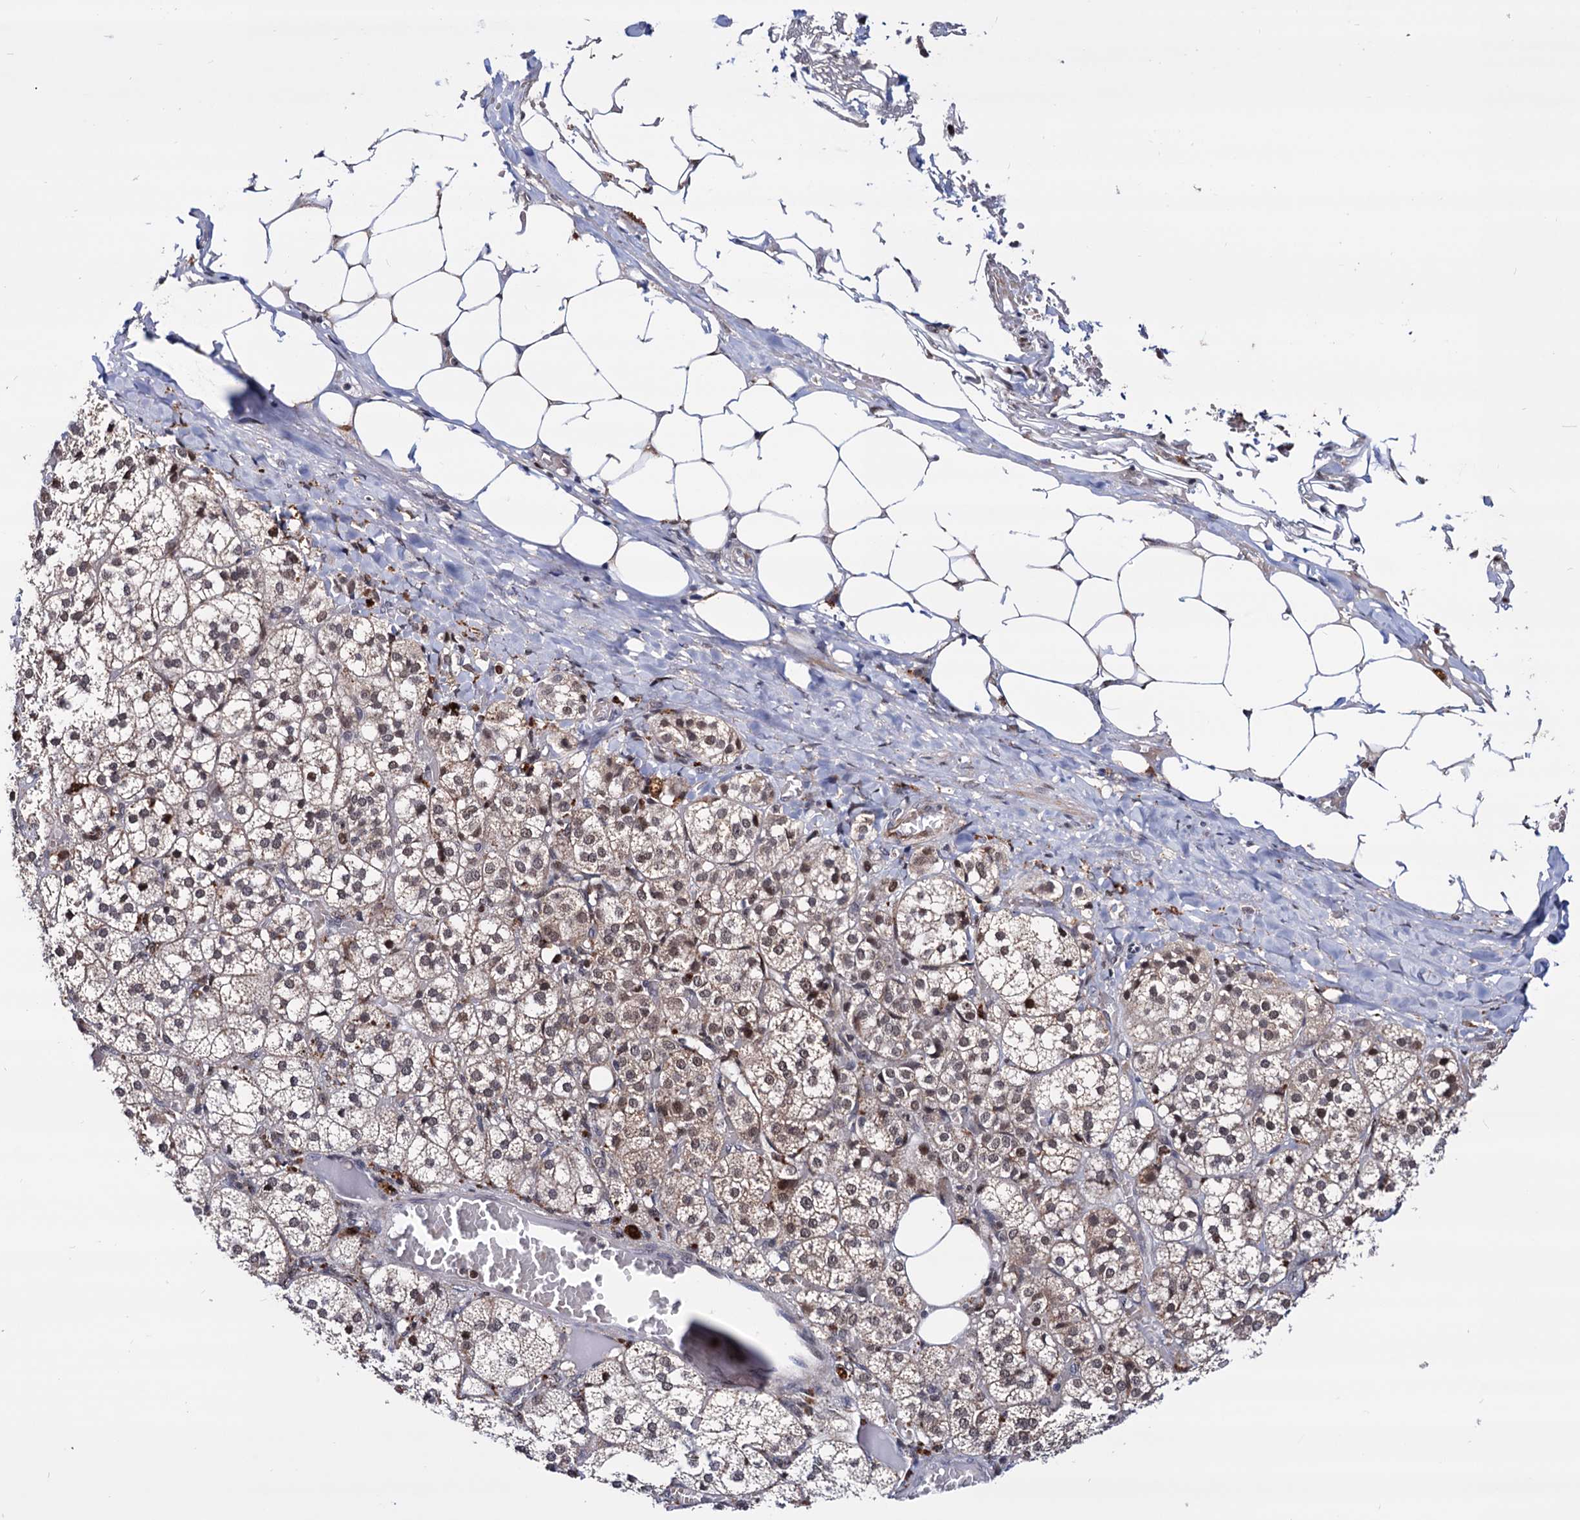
{"staining": {"intensity": "moderate", "quantity": ">75%", "location": "cytoplasmic/membranous,nuclear"}, "tissue": "adrenal gland", "cell_type": "Glandular cells", "image_type": "normal", "snomed": [{"axis": "morphology", "description": "Normal tissue, NOS"}, {"axis": "topography", "description": "Adrenal gland"}], "caption": "DAB immunohistochemical staining of benign human adrenal gland shows moderate cytoplasmic/membranous,nuclear protein expression in about >75% of glandular cells.", "gene": "RNASEH2B", "patient": {"sex": "female", "age": 61}}